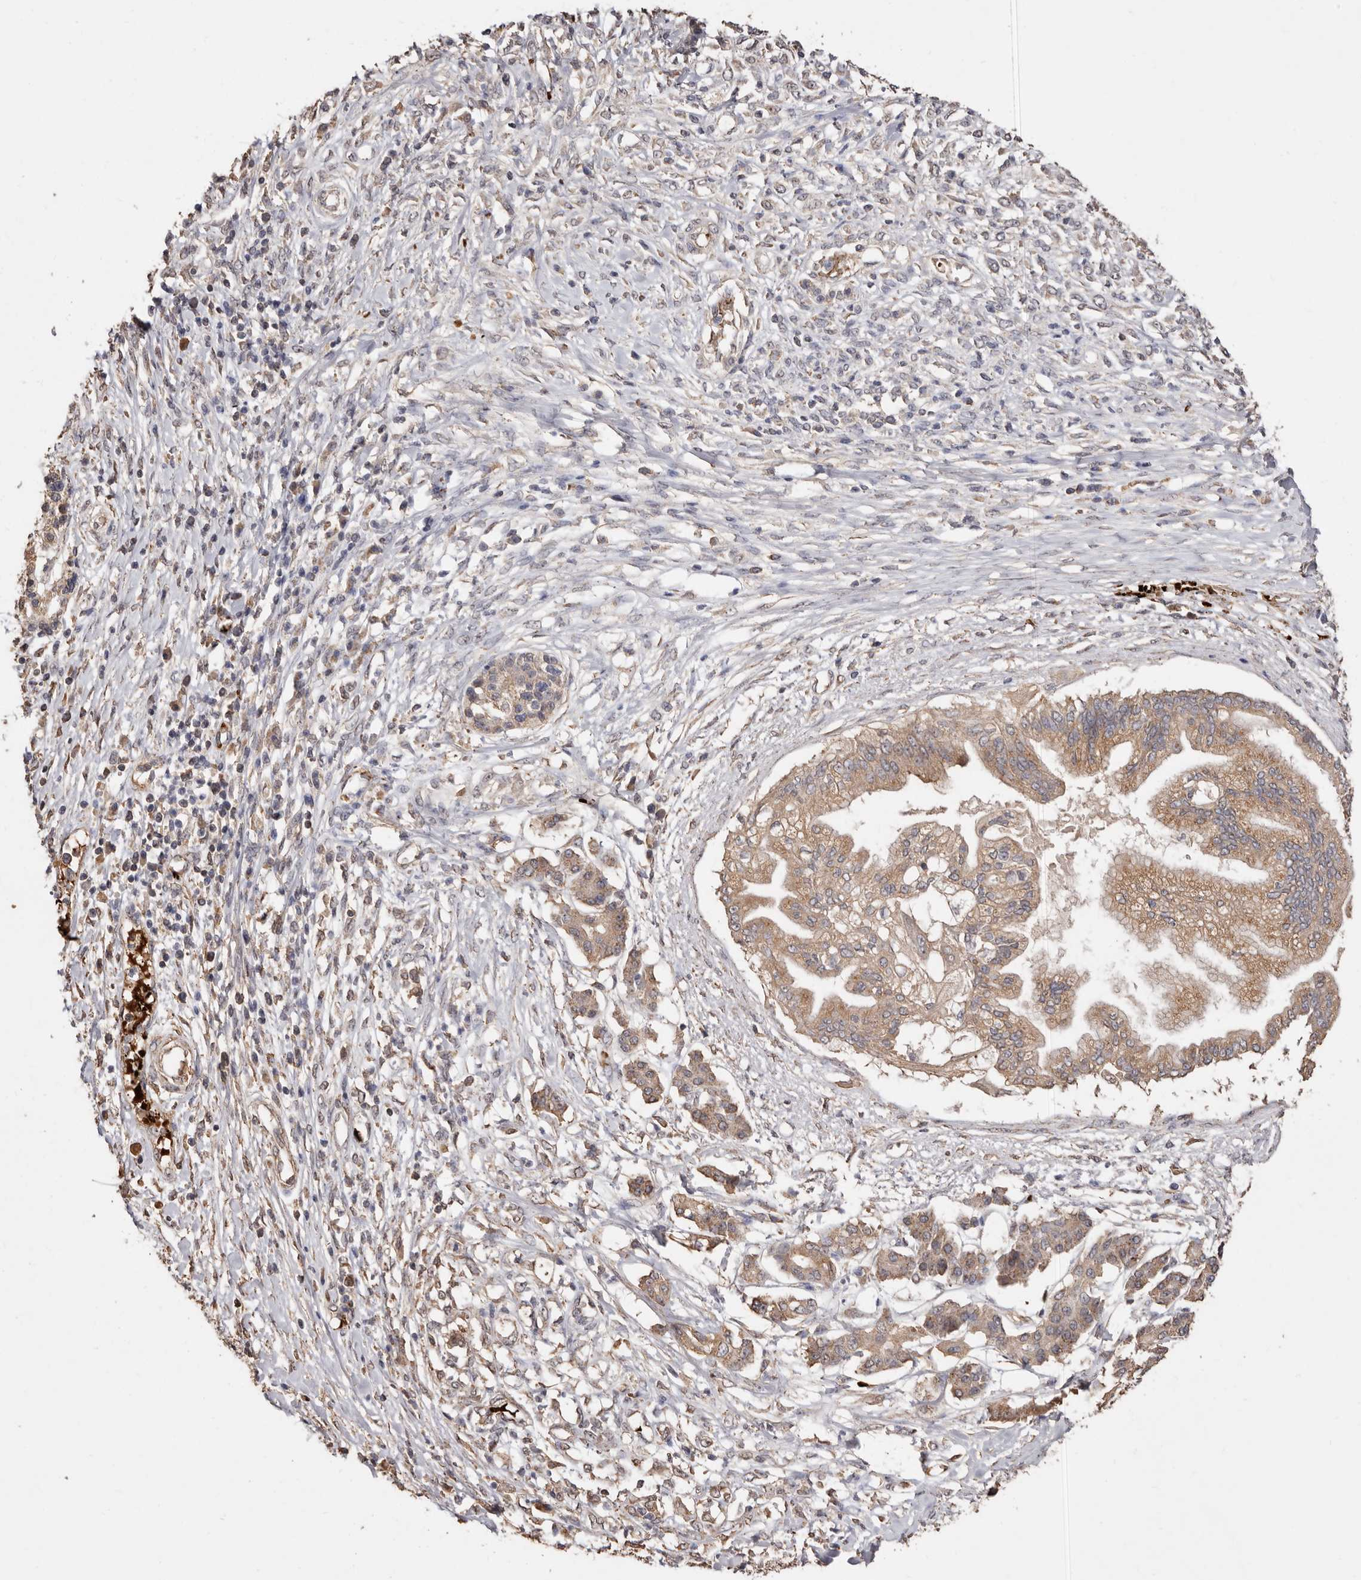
{"staining": {"intensity": "moderate", "quantity": ">75%", "location": "cytoplasmic/membranous"}, "tissue": "pancreatic cancer", "cell_type": "Tumor cells", "image_type": "cancer", "snomed": [{"axis": "morphology", "description": "Adenocarcinoma, NOS"}, {"axis": "topography", "description": "Pancreas"}], "caption": "Immunohistochemistry micrograph of neoplastic tissue: human adenocarcinoma (pancreatic) stained using immunohistochemistry (IHC) reveals medium levels of moderate protein expression localized specifically in the cytoplasmic/membranous of tumor cells, appearing as a cytoplasmic/membranous brown color.", "gene": "GRAMD2A", "patient": {"sex": "female", "age": 56}}